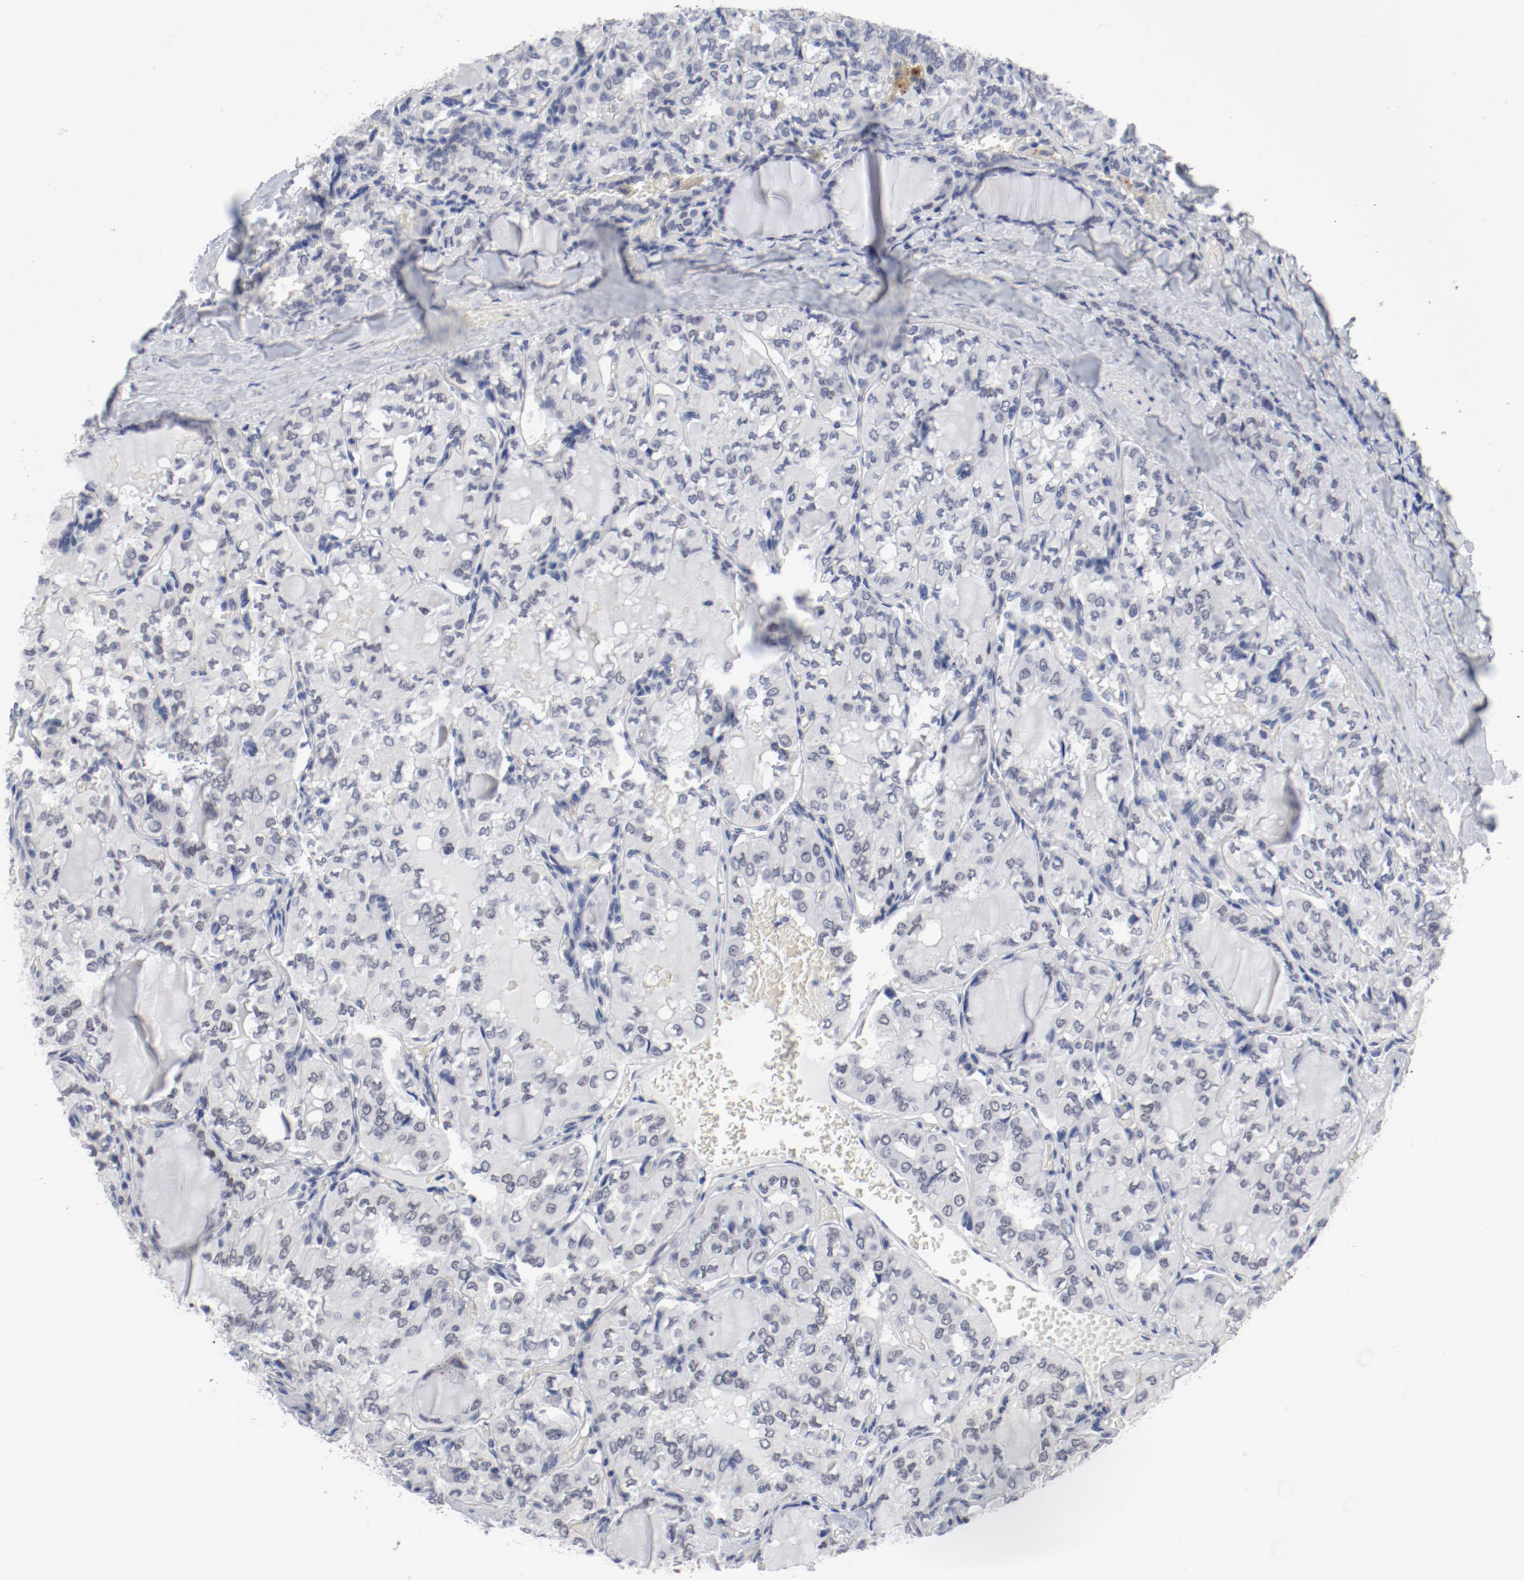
{"staining": {"intensity": "negative", "quantity": "none", "location": "none"}, "tissue": "thyroid cancer", "cell_type": "Tumor cells", "image_type": "cancer", "snomed": [{"axis": "morphology", "description": "Papillary adenocarcinoma, NOS"}, {"axis": "topography", "description": "Thyroid gland"}], "caption": "IHC photomicrograph of neoplastic tissue: thyroid cancer (papillary adenocarcinoma) stained with DAB (3,3'-diaminobenzidine) displays no significant protein staining in tumor cells.", "gene": "ANKLE2", "patient": {"sex": "male", "age": 20}}